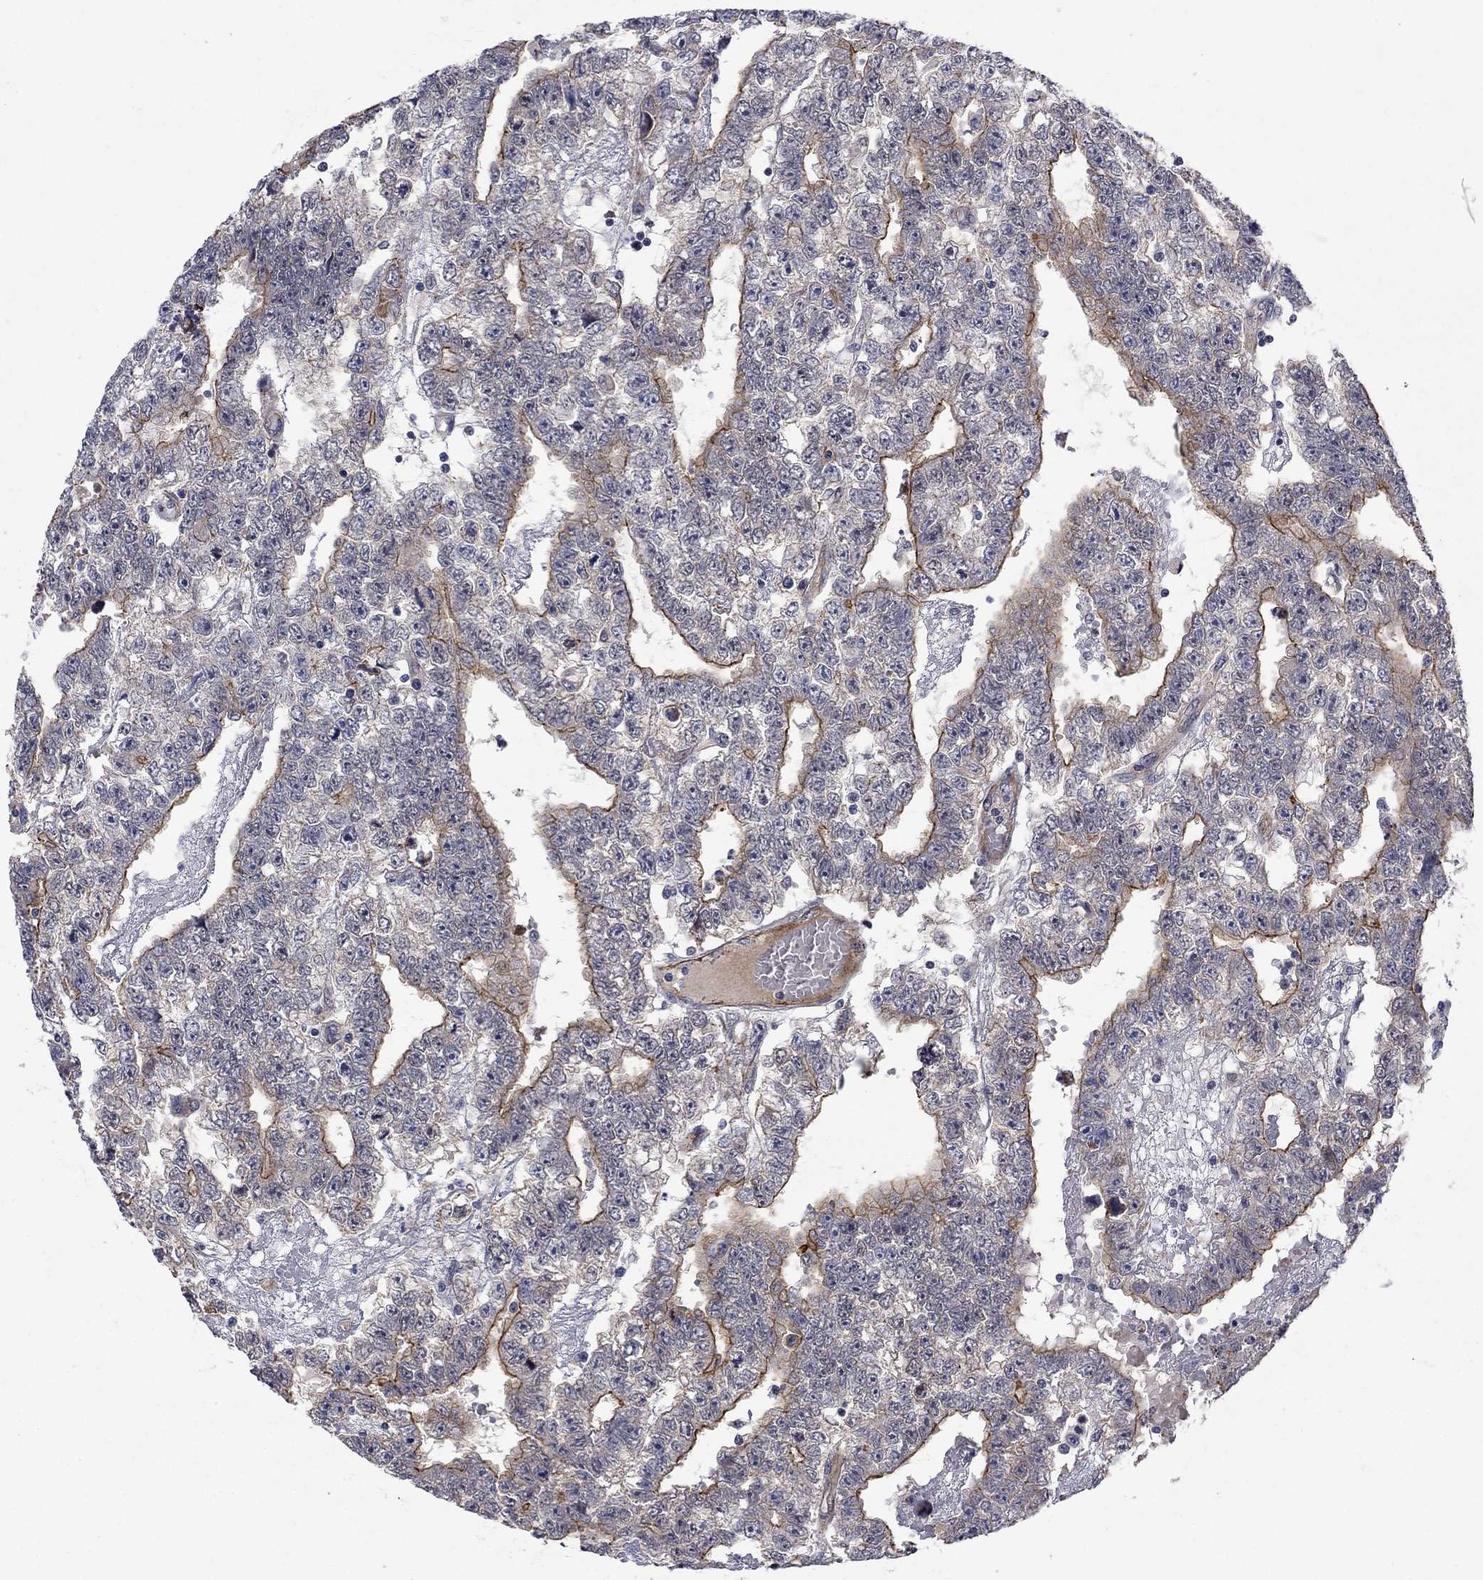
{"staining": {"intensity": "moderate", "quantity": "25%-75%", "location": "cytoplasmic/membranous"}, "tissue": "testis cancer", "cell_type": "Tumor cells", "image_type": "cancer", "snomed": [{"axis": "morphology", "description": "Carcinoma, Embryonal, NOS"}, {"axis": "topography", "description": "Testis"}], "caption": "A brown stain shows moderate cytoplasmic/membranous positivity of a protein in embryonal carcinoma (testis) tumor cells. (Brightfield microscopy of DAB IHC at high magnification).", "gene": "SLC7A1", "patient": {"sex": "male", "age": 25}}